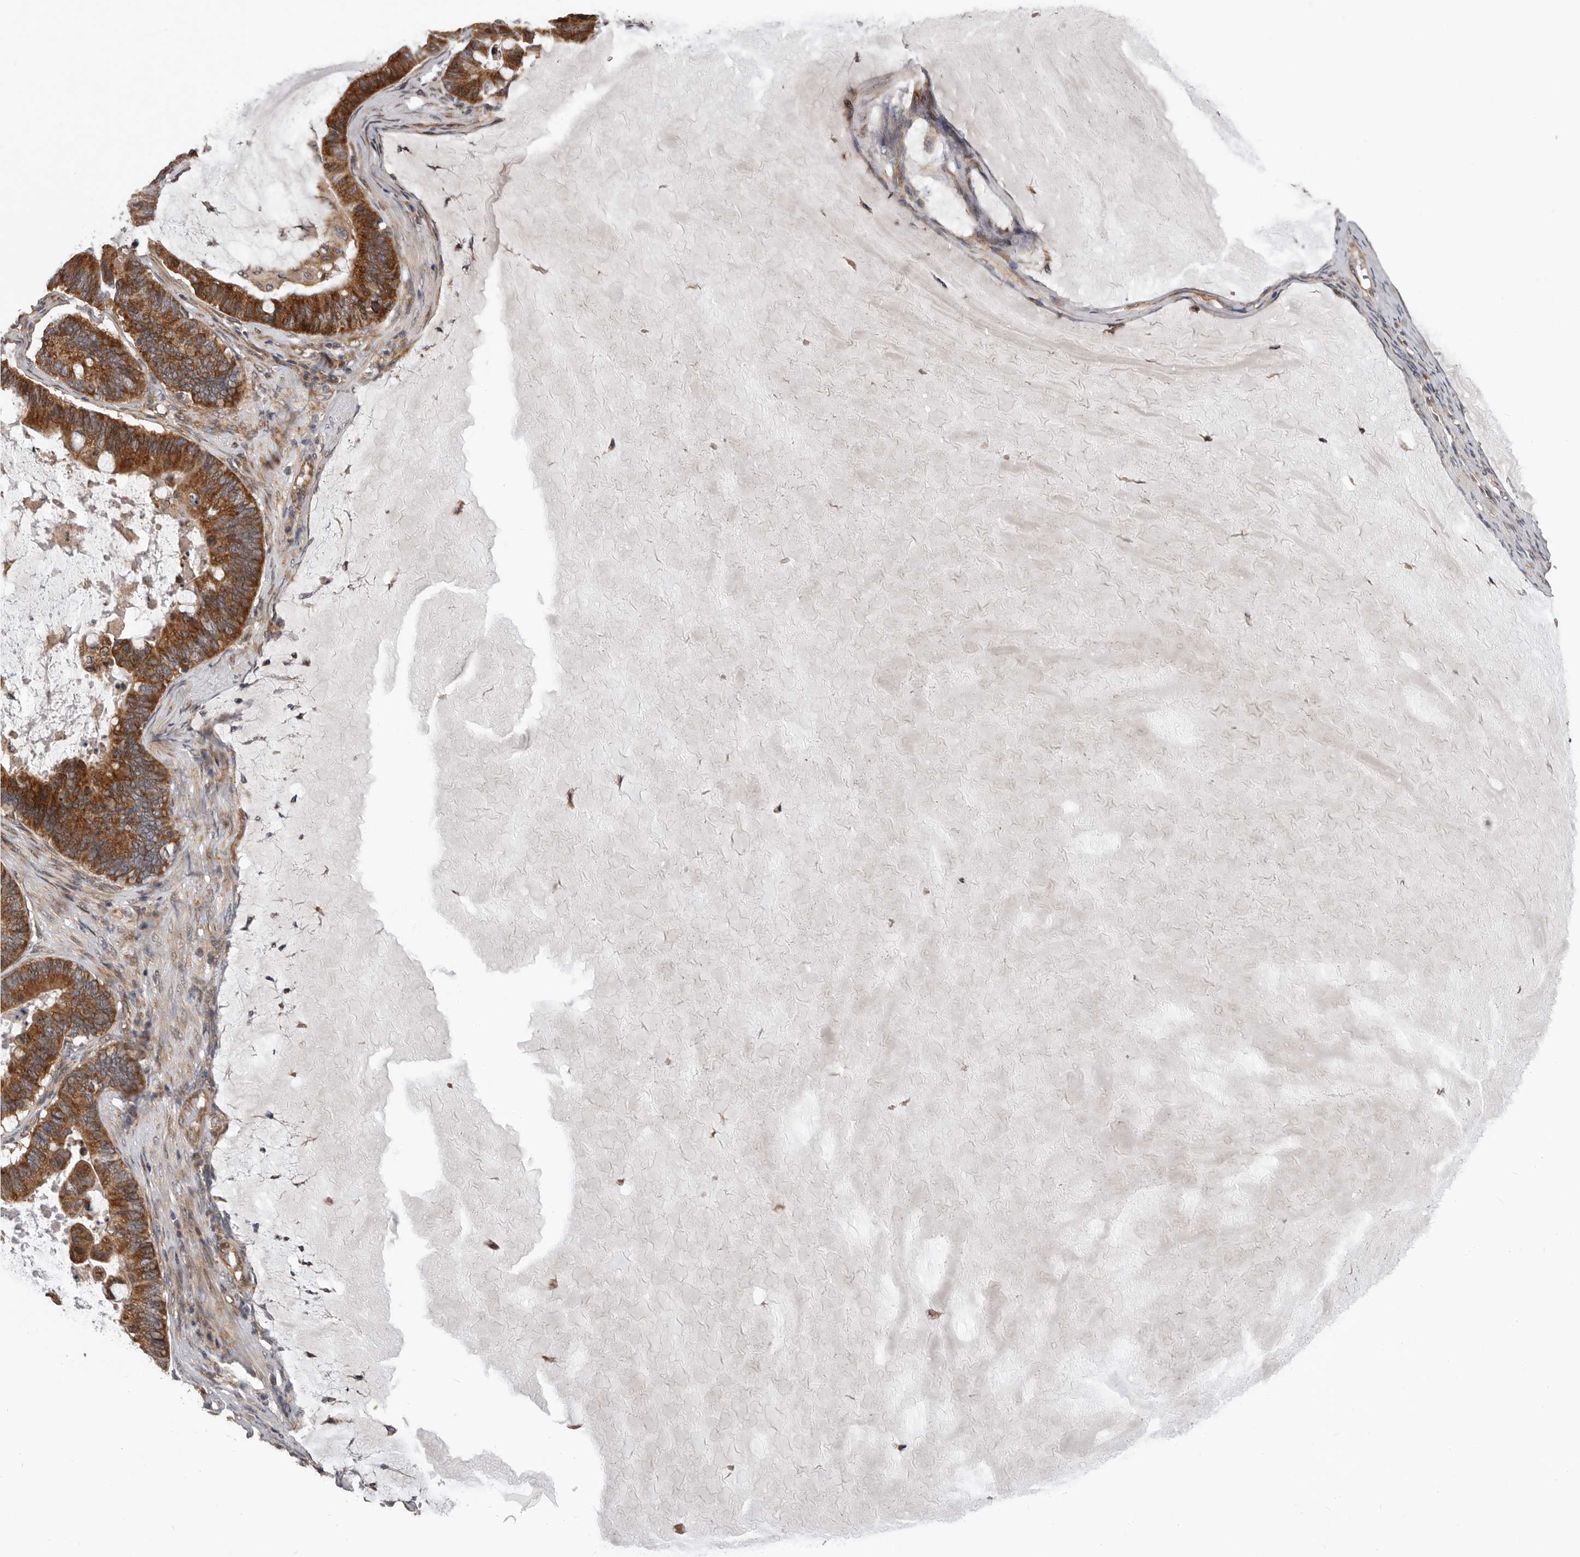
{"staining": {"intensity": "strong", "quantity": ">75%", "location": "cytoplasmic/membranous"}, "tissue": "ovarian cancer", "cell_type": "Tumor cells", "image_type": "cancer", "snomed": [{"axis": "morphology", "description": "Cystadenocarcinoma, mucinous, NOS"}, {"axis": "topography", "description": "Ovary"}], "caption": "This is a micrograph of immunohistochemistry staining of ovarian mucinous cystadenocarcinoma, which shows strong staining in the cytoplasmic/membranous of tumor cells.", "gene": "VPS37A", "patient": {"sex": "female", "age": 61}}